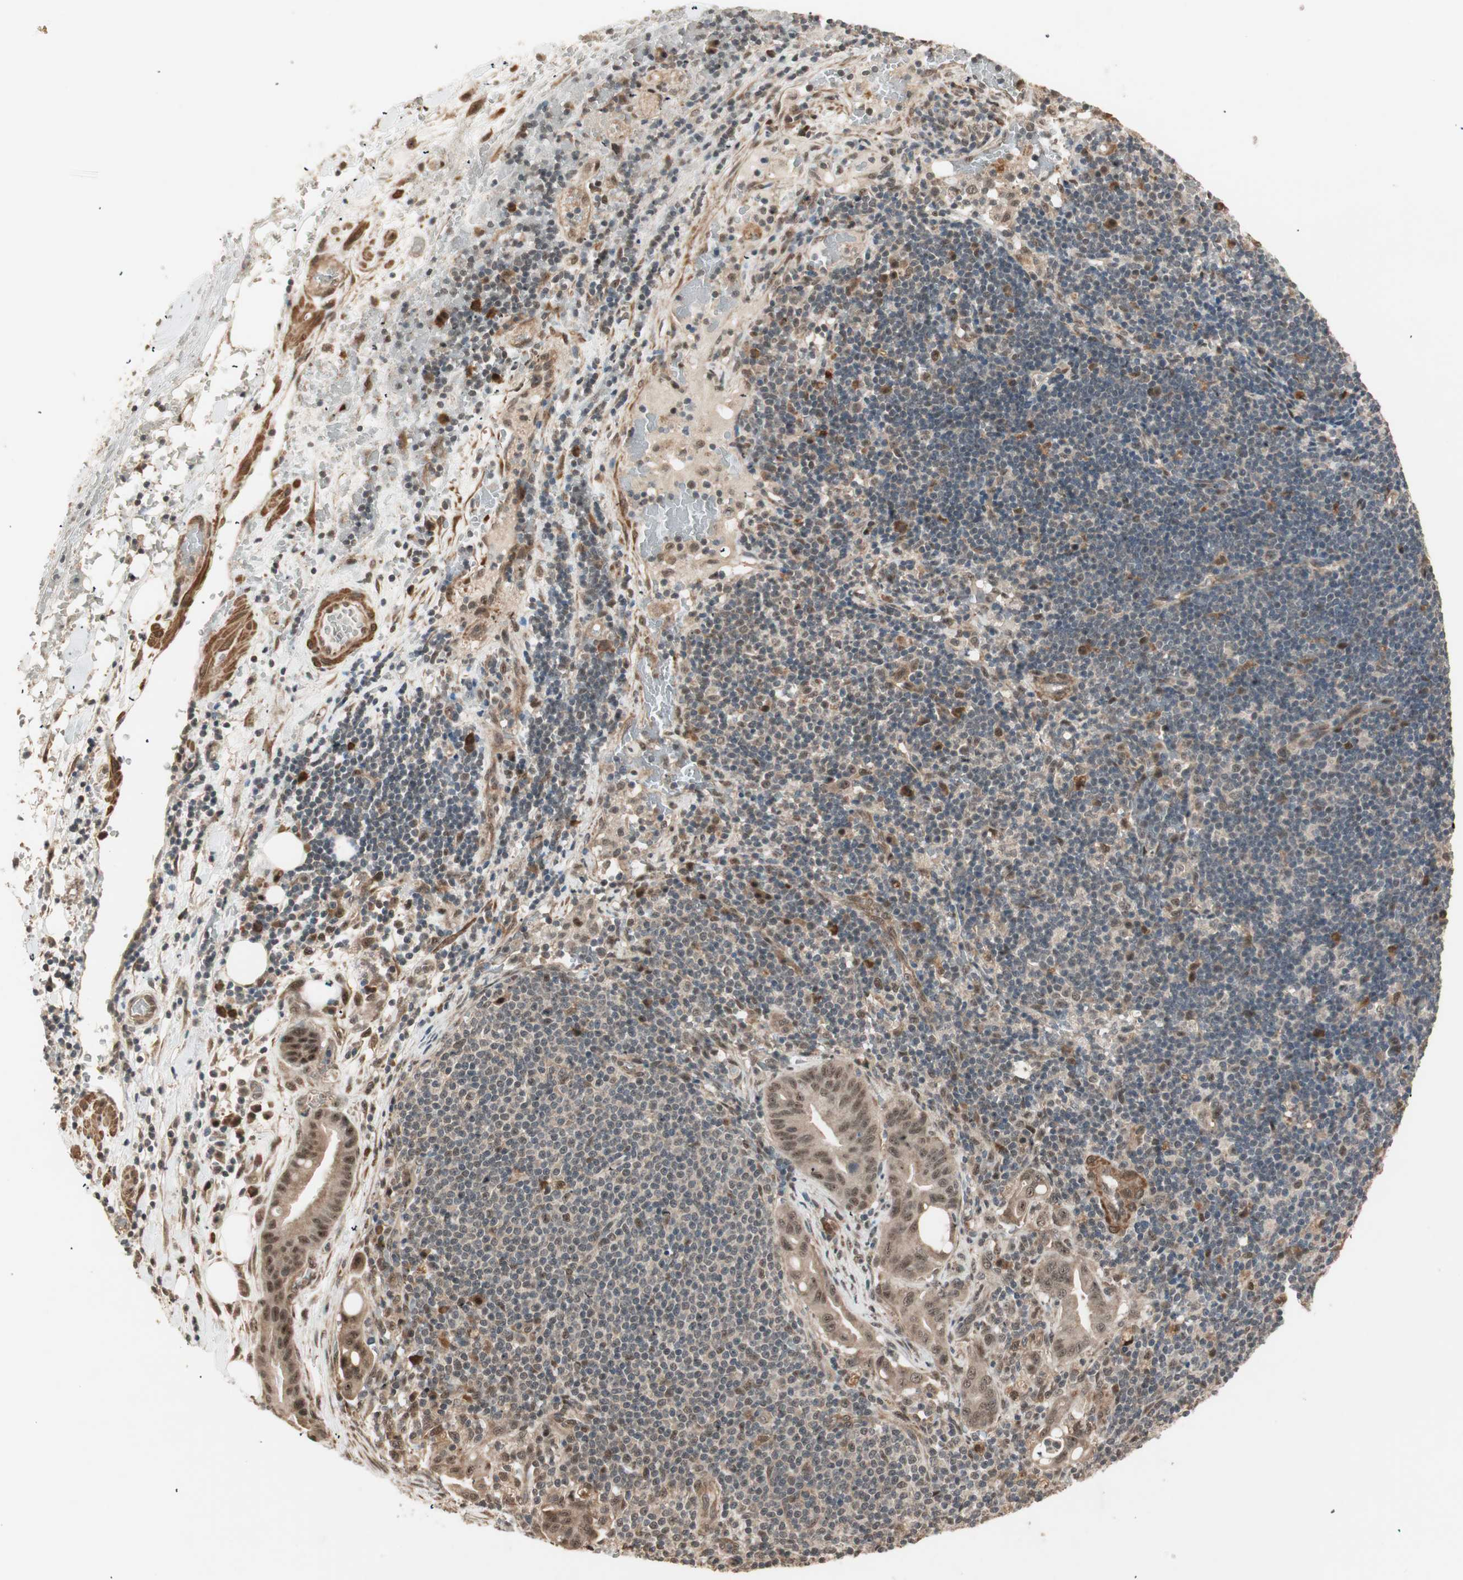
{"staining": {"intensity": "moderate", "quantity": ">75%", "location": "cytoplasmic/membranous,nuclear"}, "tissue": "liver cancer", "cell_type": "Tumor cells", "image_type": "cancer", "snomed": [{"axis": "morphology", "description": "Cholangiocarcinoma"}, {"axis": "topography", "description": "Liver"}], "caption": "Liver cancer (cholangiocarcinoma) tissue shows moderate cytoplasmic/membranous and nuclear staining in approximately >75% of tumor cells, visualized by immunohistochemistry. (brown staining indicates protein expression, while blue staining denotes nuclei).", "gene": "ZSCAN31", "patient": {"sex": "female", "age": 68}}